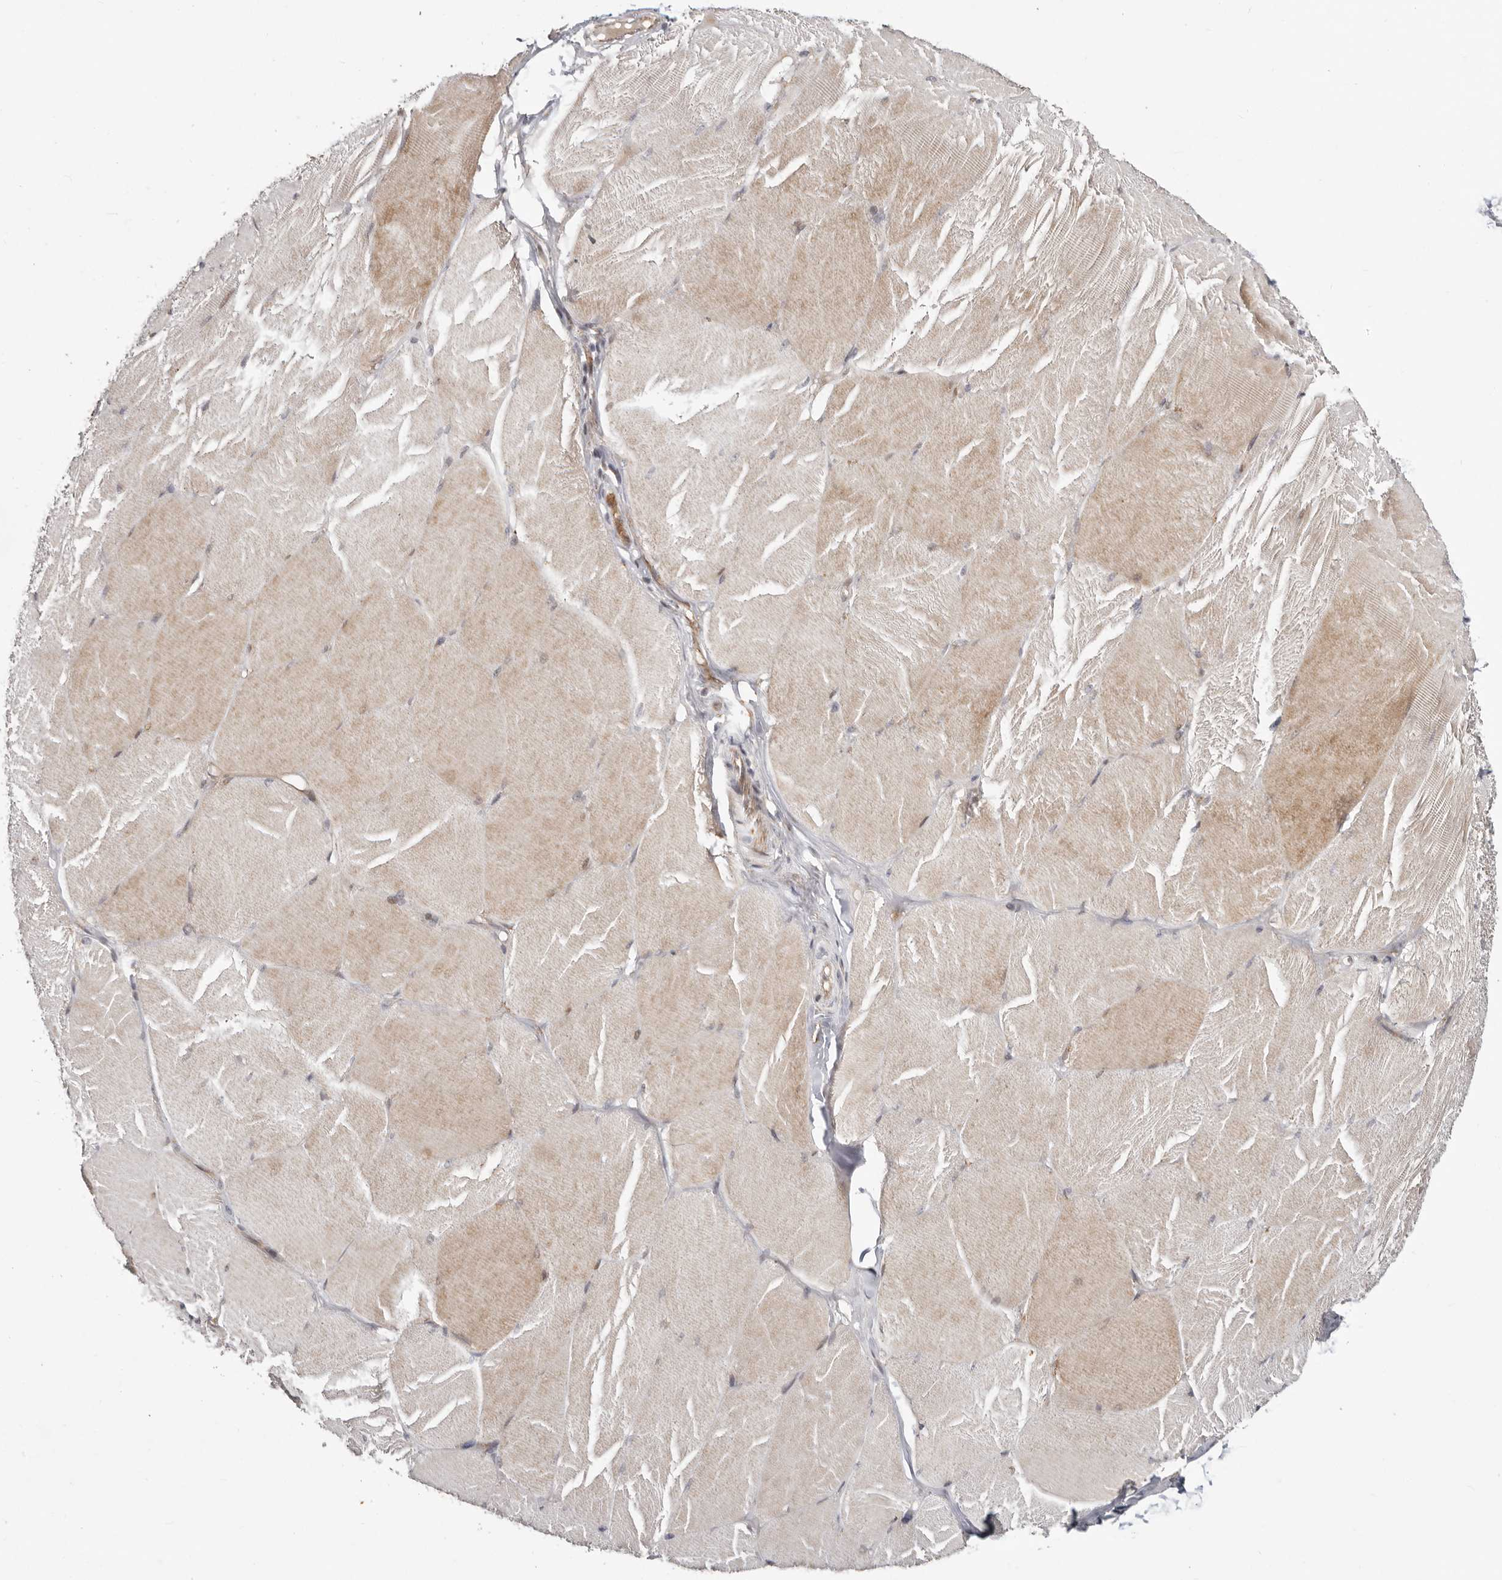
{"staining": {"intensity": "moderate", "quantity": "25%-75%", "location": "cytoplasmic/membranous"}, "tissue": "skeletal muscle", "cell_type": "Myocytes", "image_type": "normal", "snomed": [{"axis": "morphology", "description": "Normal tissue, NOS"}, {"axis": "topography", "description": "Skin"}, {"axis": "topography", "description": "Skeletal muscle"}], "caption": "Normal skeletal muscle was stained to show a protein in brown. There is medium levels of moderate cytoplasmic/membranous staining in approximately 25%-75% of myocytes.", "gene": "SZT2", "patient": {"sex": "male", "age": 83}}